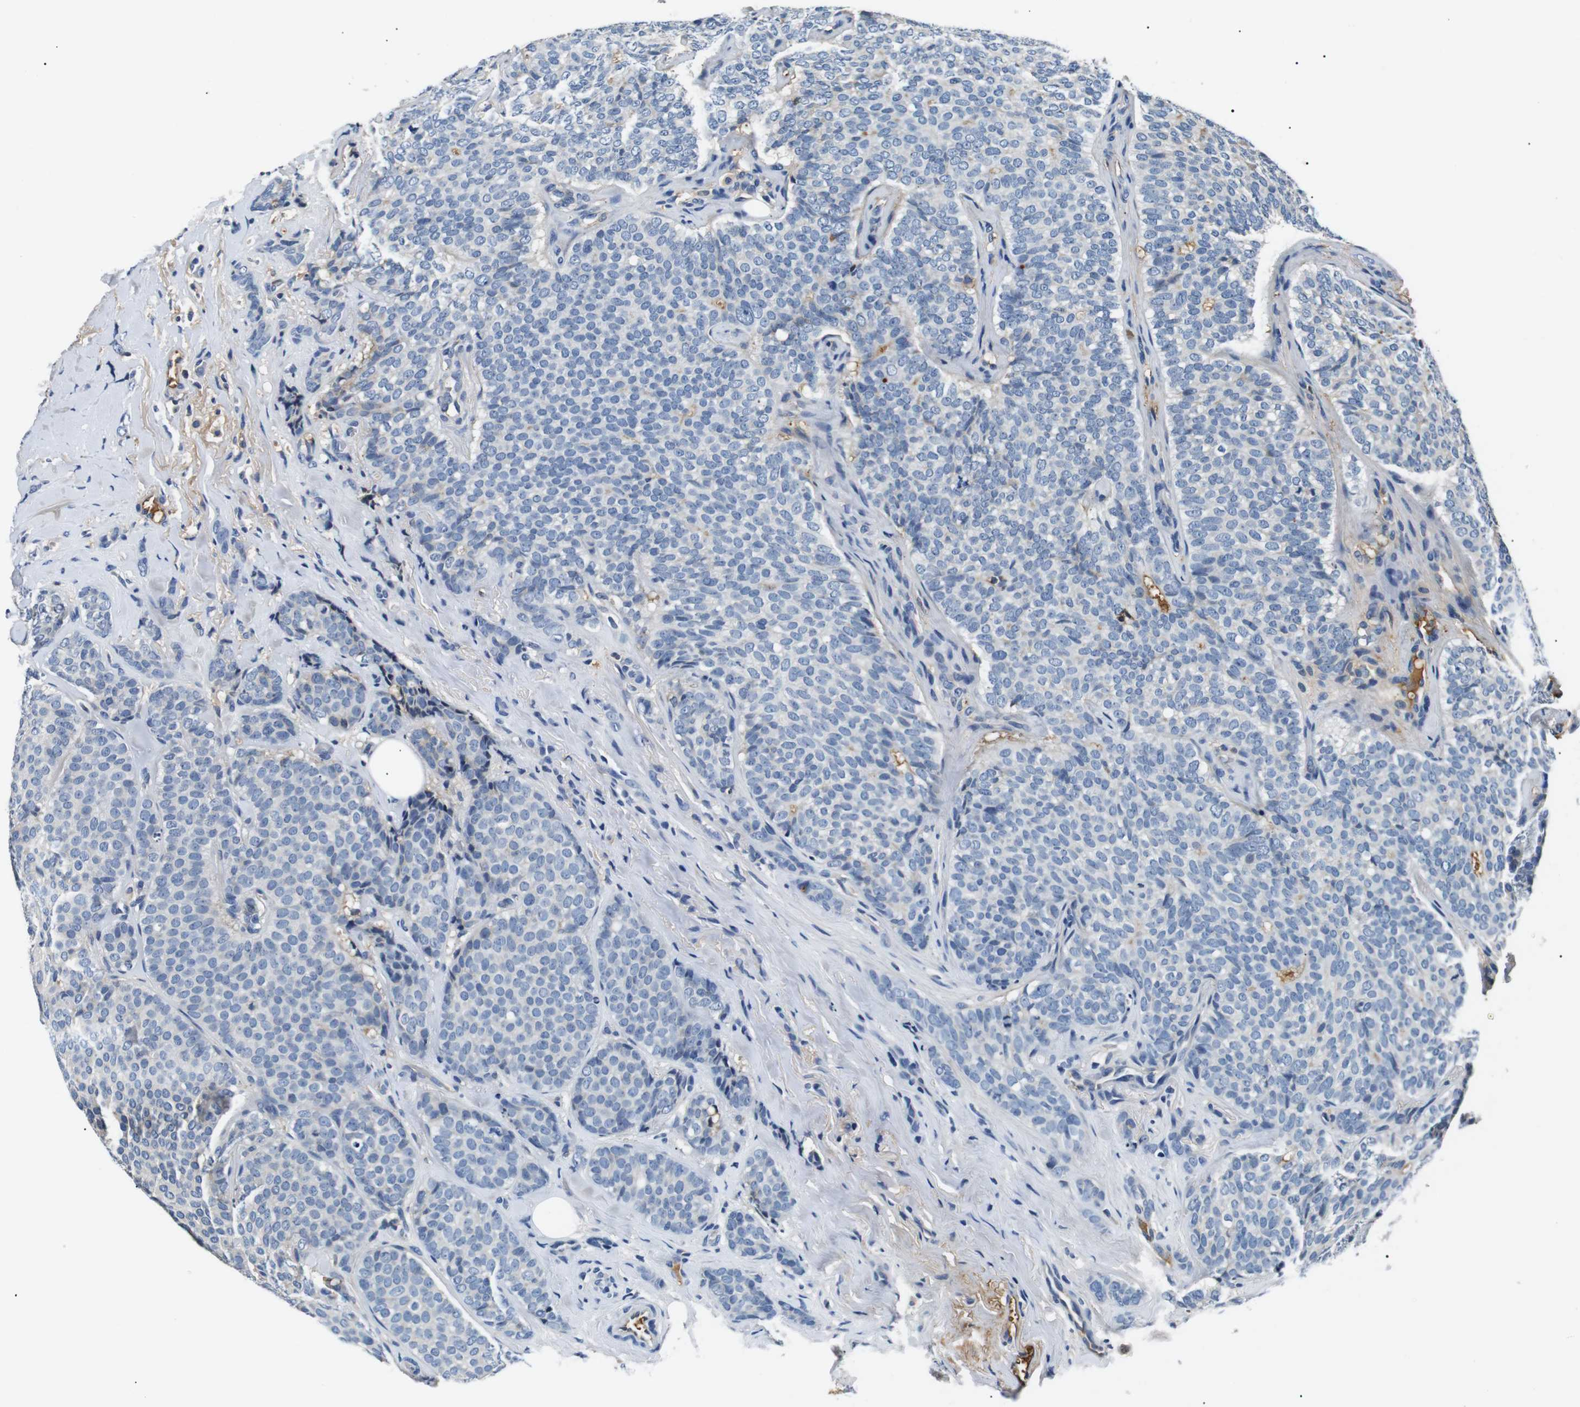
{"staining": {"intensity": "negative", "quantity": "none", "location": "none"}, "tissue": "breast cancer", "cell_type": "Tumor cells", "image_type": "cancer", "snomed": [{"axis": "morphology", "description": "Lobular carcinoma"}, {"axis": "topography", "description": "Skin"}, {"axis": "topography", "description": "Breast"}], "caption": "High magnification brightfield microscopy of breast lobular carcinoma stained with DAB (3,3'-diaminobenzidine) (brown) and counterstained with hematoxylin (blue): tumor cells show no significant positivity.", "gene": "LHCGR", "patient": {"sex": "female", "age": 46}}